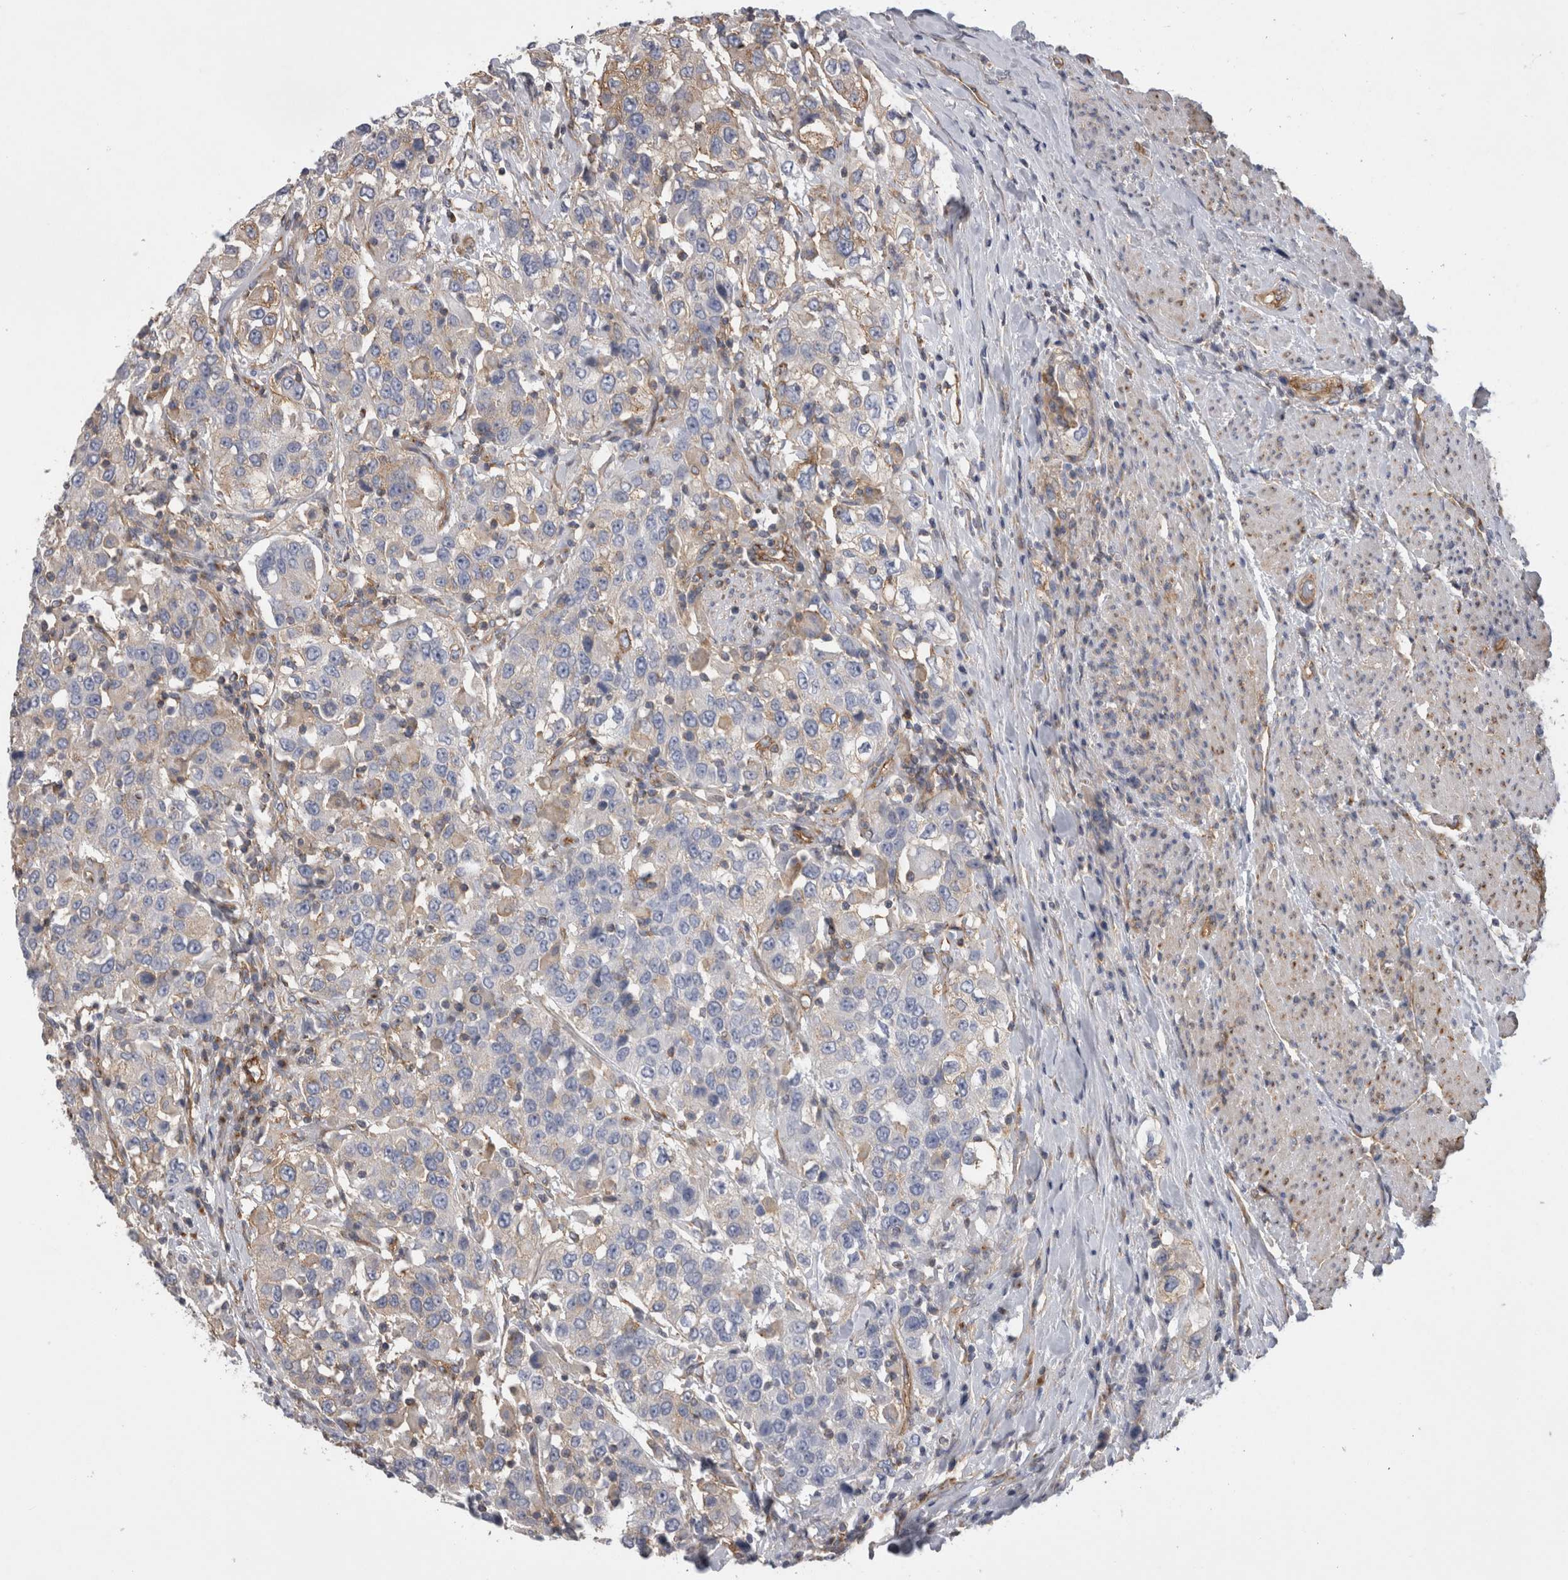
{"staining": {"intensity": "weak", "quantity": "<25%", "location": "cytoplasmic/membranous"}, "tissue": "urothelial cancer", "cell_type": "Tumor cells", "image_type": "cancer", "snomed": [{"axis": "morphology", "description": "Urothelial carcinoma, High grade"}, {"axis": "topography", "description": "Urinary bladder"}], "caption": "DAB (3,3'-diaminobenzidine) immunohistochemical staining of human urothelial cancer exhibits no significant expression in tumor cells. Brightfield microscopy of immunohistochemistry (IHC) stained with DAB (brown) and hematoxylin (blue), captured at high magnification.", "gene": "ATXN3", "patient": {"sex": "female", "age": 80}}